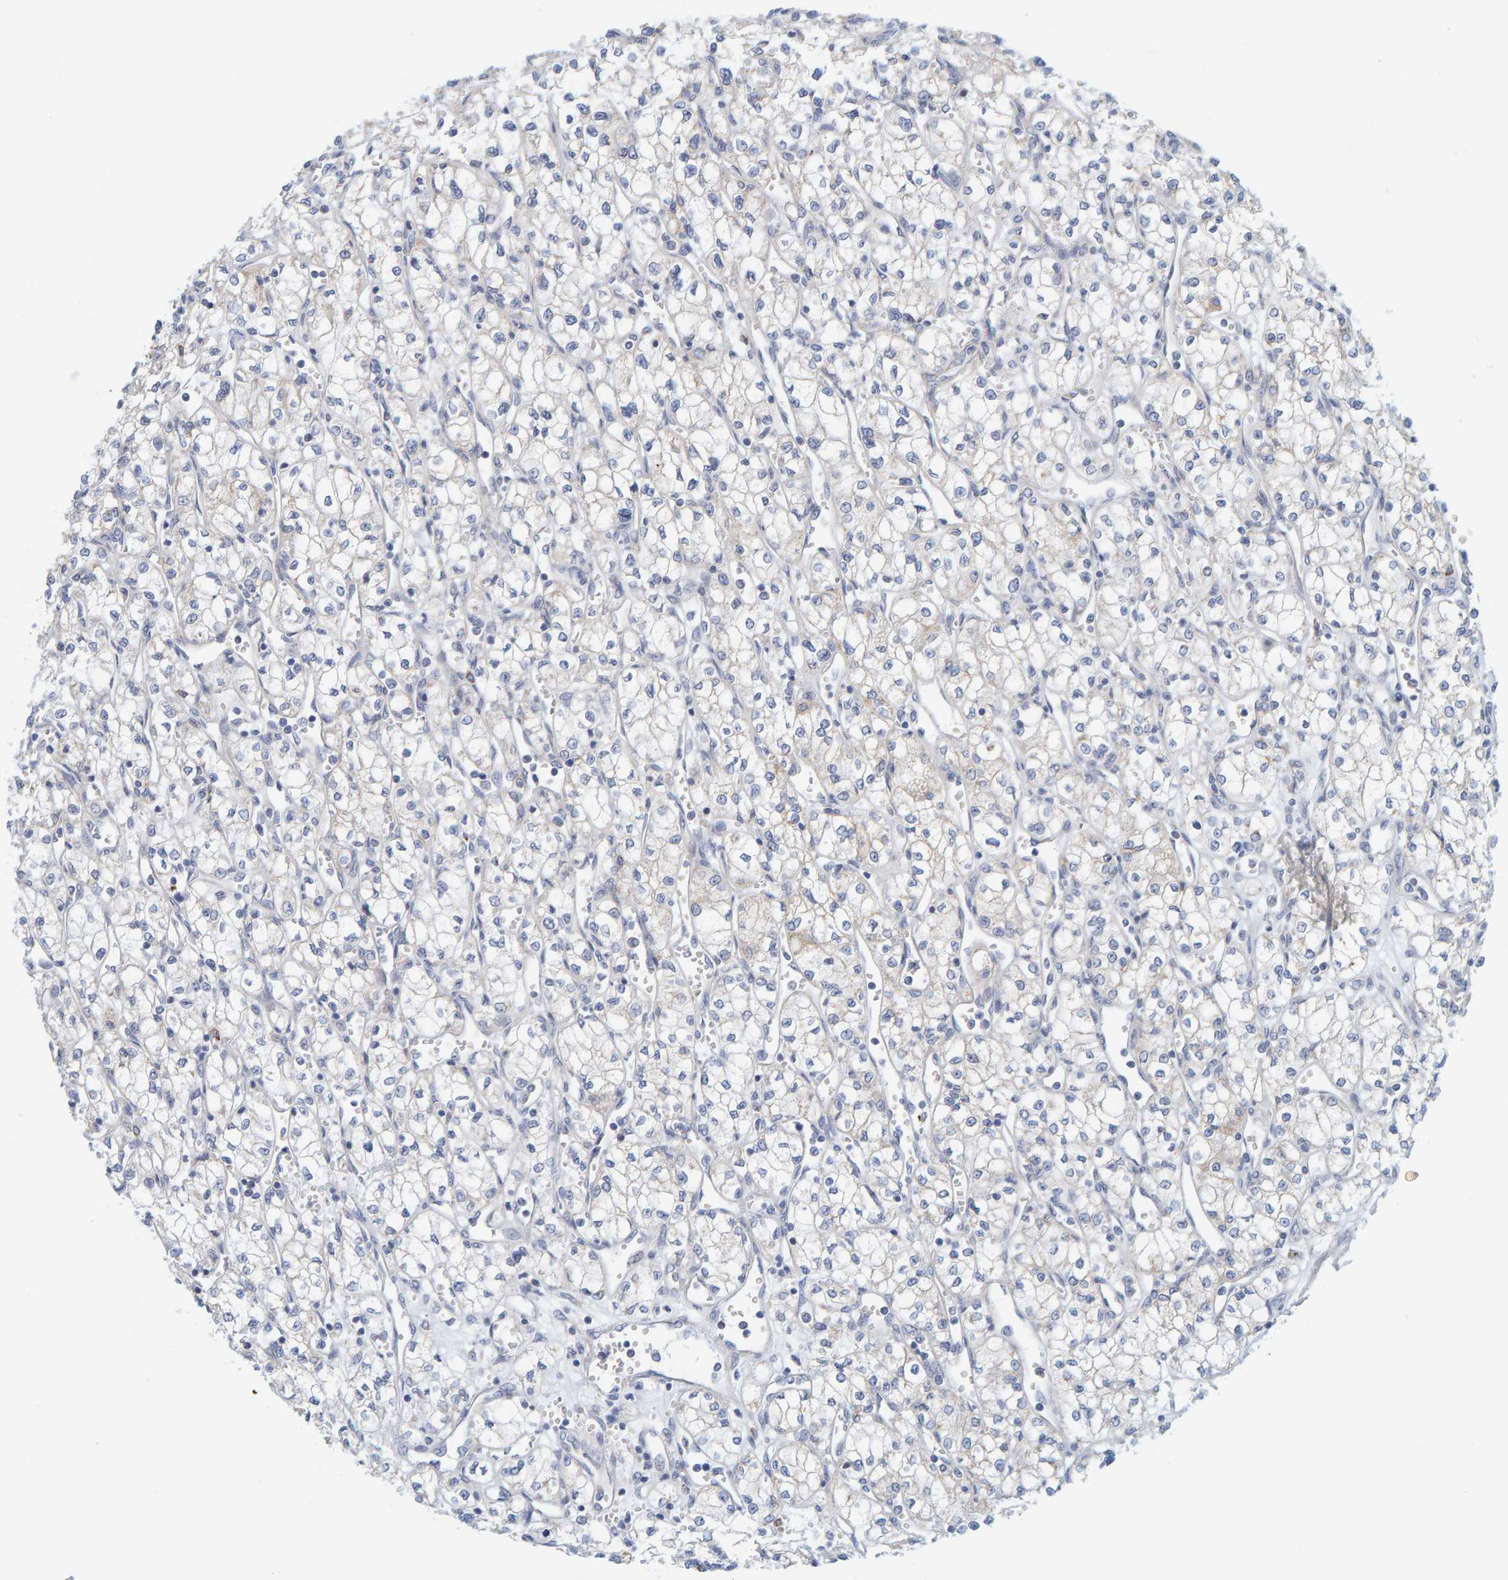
{"staining": {"intensity": "negative", "quantity": "none", "location": "none"}, "tissue": "renal cancer", "cell_type": "Tumor cells", "image_type": "cancer", "snomed": [{"axis": "morphology", "description": "Adenocarcinoma, NOS"}, {"axis": "topography", "description": "Kidney"}], "caption": "Immunohistochemistry (IHC) of adenocarcinoma (renal) reveals no expression in tumor cells.", "gene": "ZC3H3", "patient": {"sex": "male", "age": 59}}